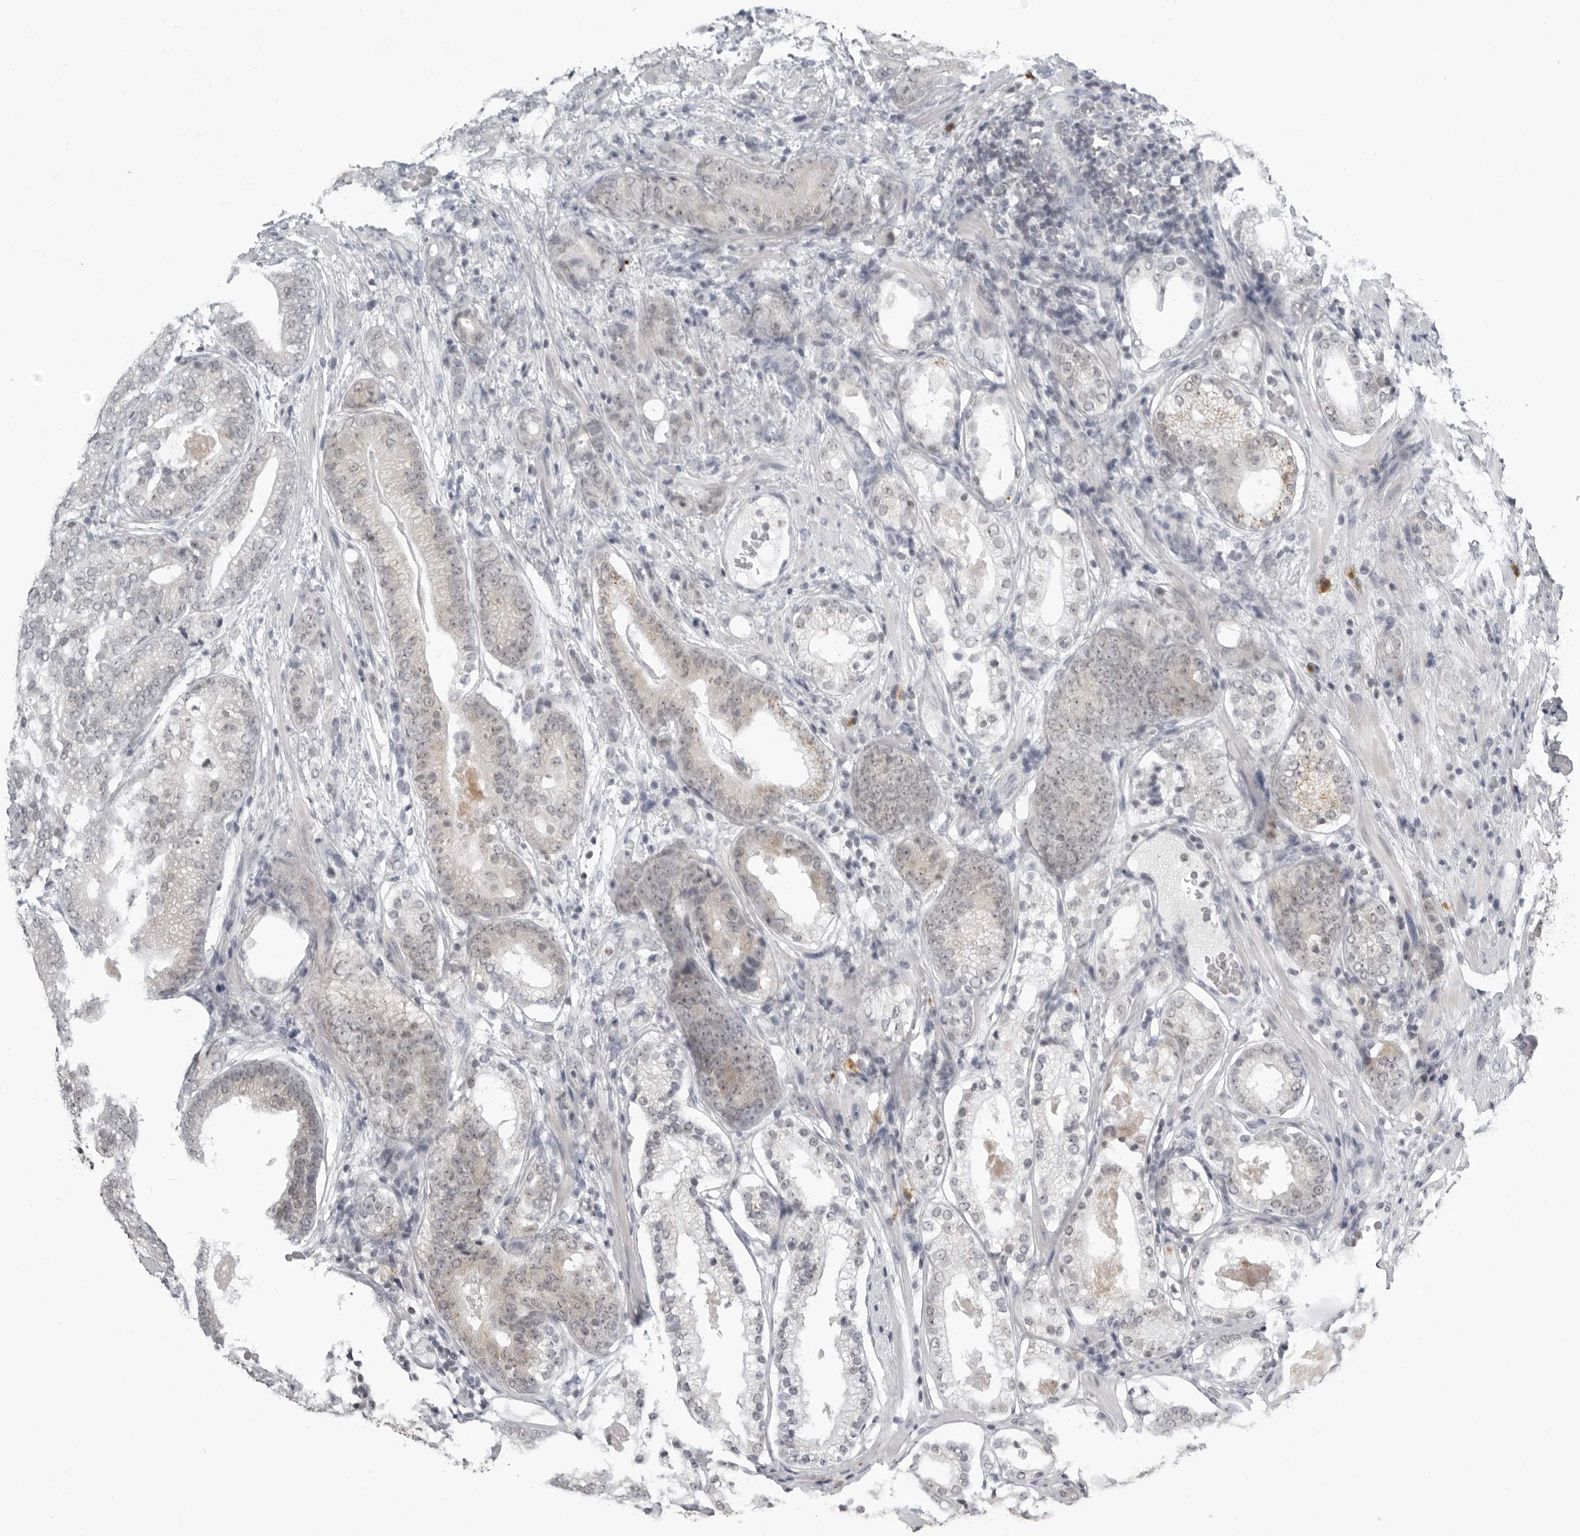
{"staining": {"intensity": "weak", "quantity": "25%-75%", "location": "nuclear"}, "tissue": "prostate cancer", "cell_type": "Tumor cells", "image_type": "cancer", "snomed": [{"axis": "morphology", "description": "Adenocarcinoma, High grade"}, {"axis": "topography", "description": "Prostate"}], "caption": "Protein expression analysis of prostate high-grade adenocarcinoma demonstrates weak nuclear expression in about 25%-75% of tumor cells.", "gene": "RTCA", "patient": {"sex": "male", "age": 57}}